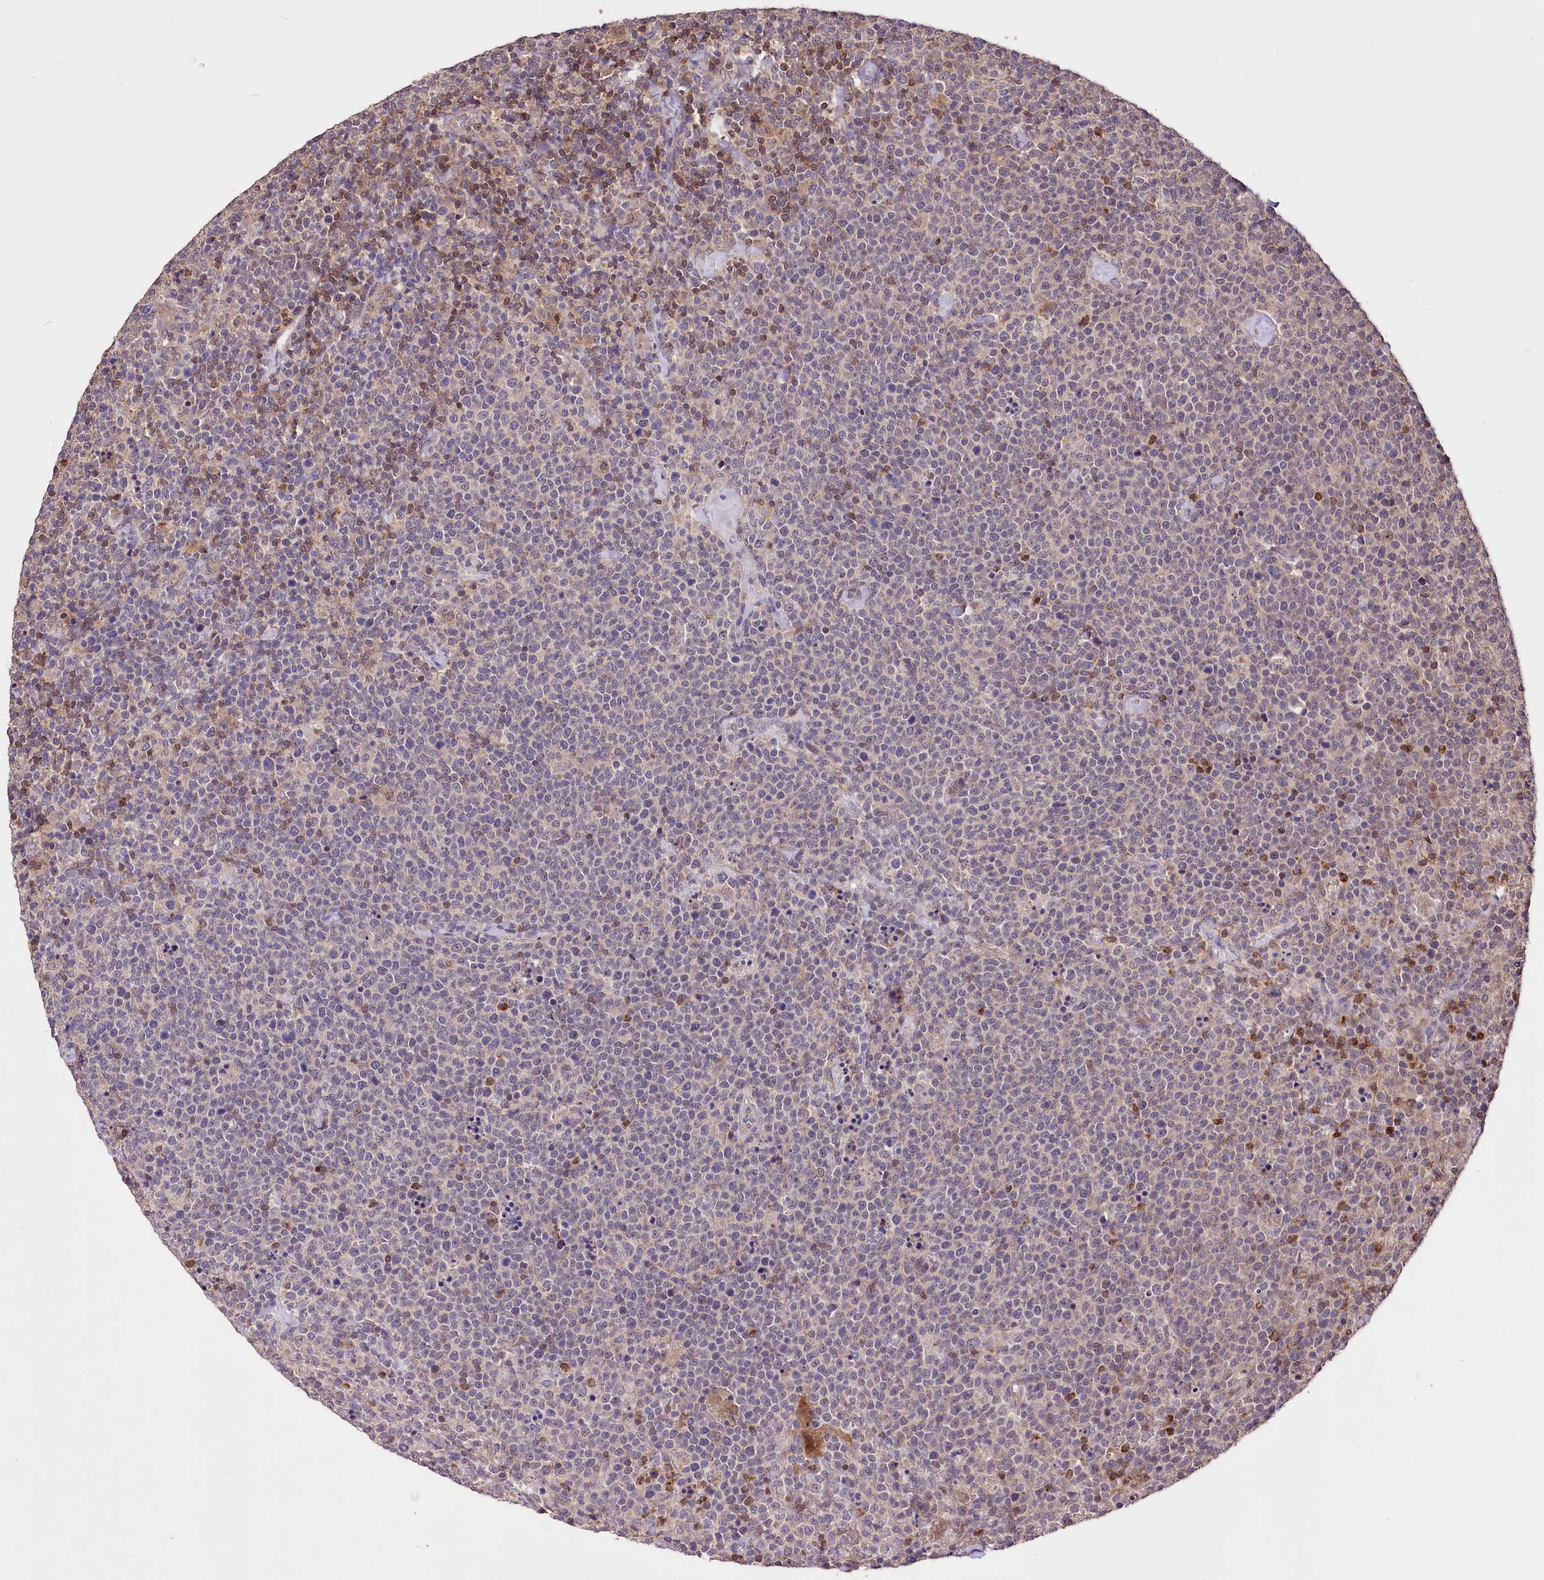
{"staining": {"intensity": "negative", "quantity": "none", "location": "none"}, "tissue": "lymphoma", "cell_type": "Tumor cells", "image_type": "cancer", "snomed": [{"axis": "morphology", "description": "Malignant lymphoma, non-Hodgkin's type, High grade"}, {"axis": "topography", "description": "Lymph node"}], "caption": "Protein analysis of malignant lymphoma, non-Hodgkin's type (high-grade) reveals no significant staining in tumor cells. (DAB (3,3'-diaminobenzidine) immunohistochemistry (IHC), high magnification).", "gene": "SERGEF", "patient": {"sex": "male", "age": 61}}